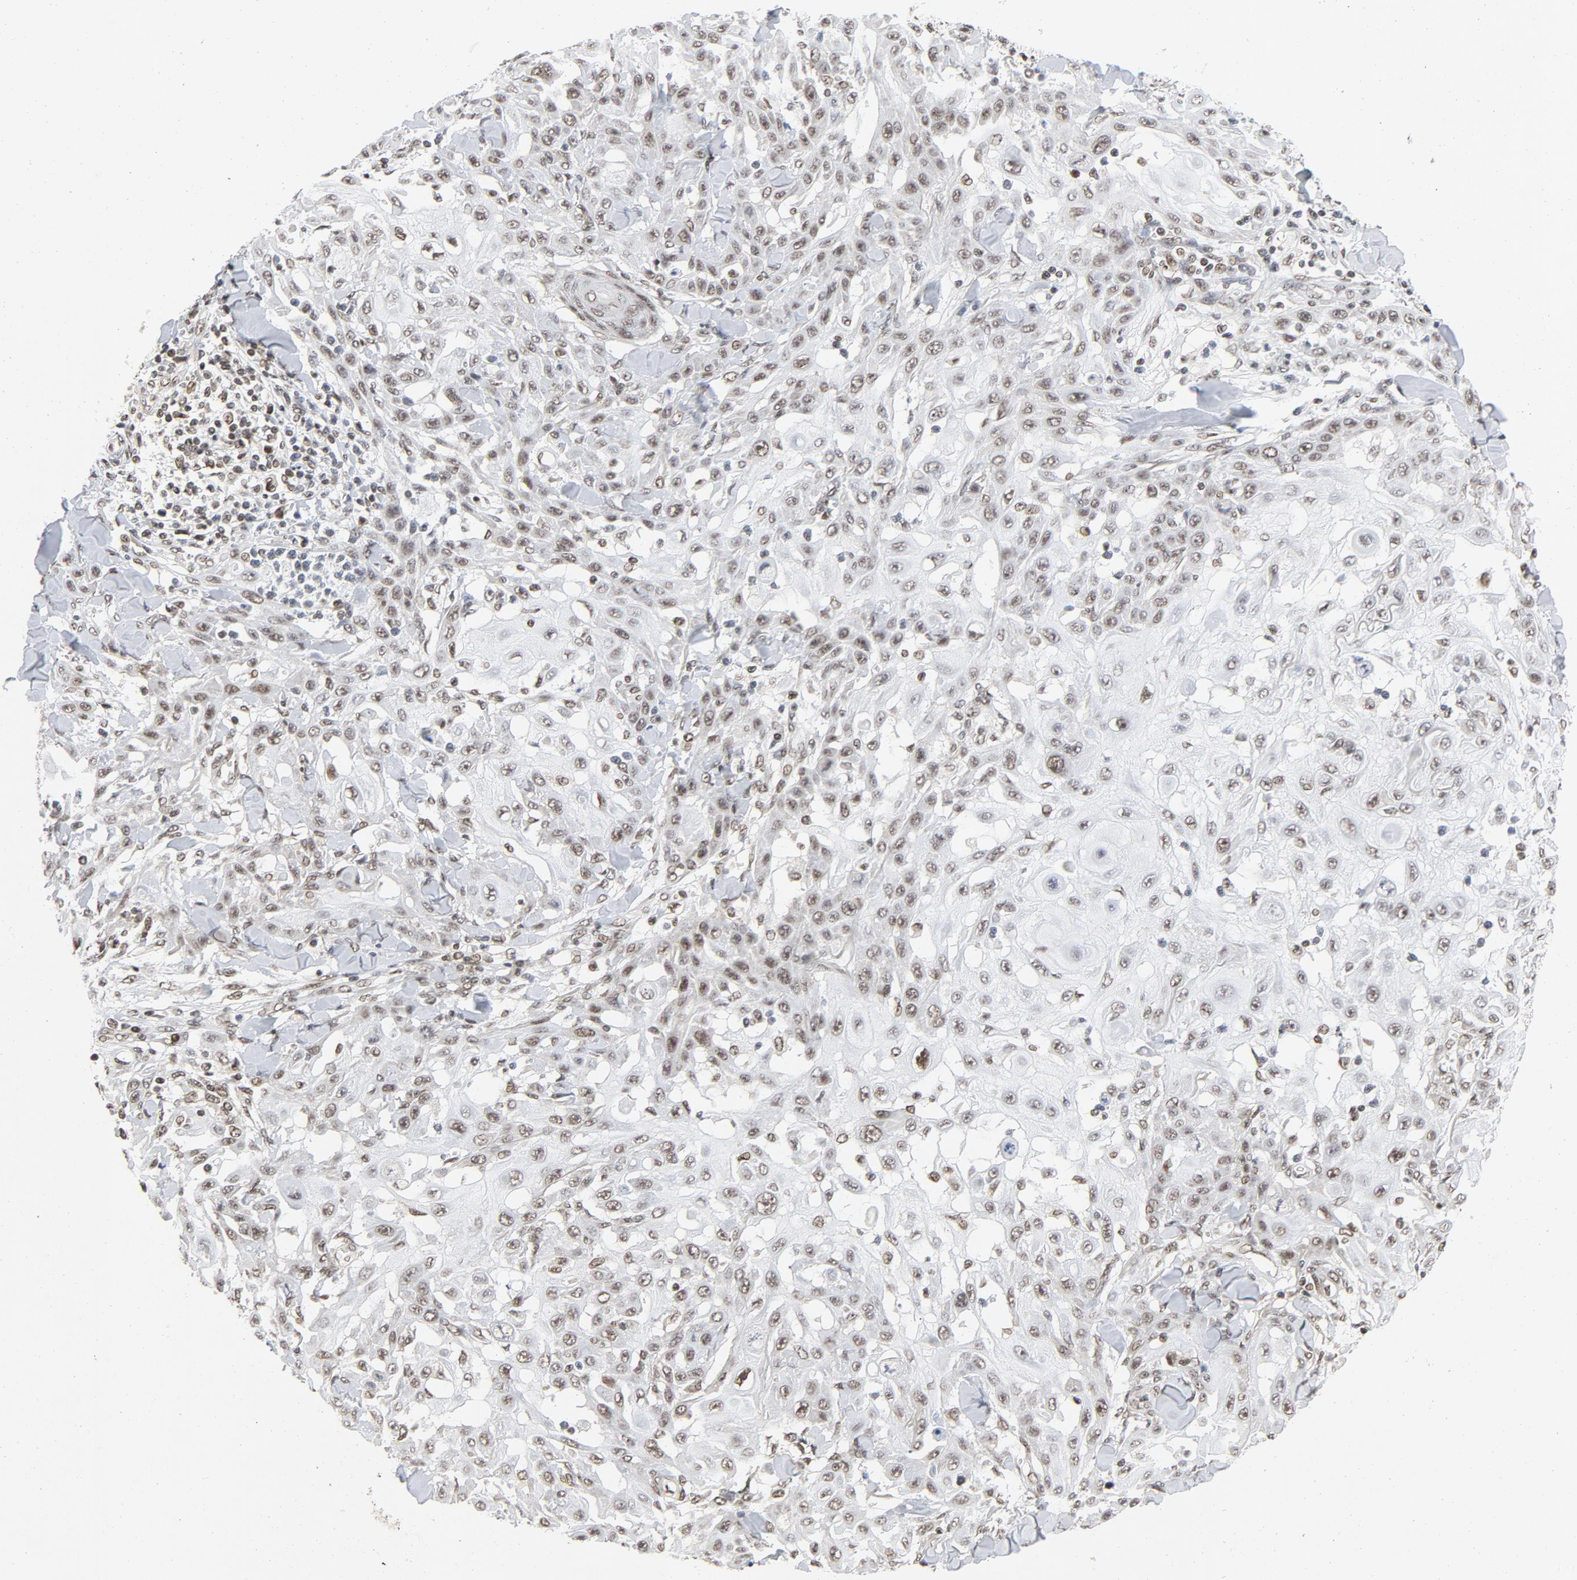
{"staining": {"intensity": "weak", "quantity": ">75%", "location": "nuclear"}, "tissue": "skin cancer", "cell_type": "Tumor cells", "image_type": "cancer", "snomed": [{"axis": "morphology", "description": "Squamous cell carcinoma, NOS"}, {"axis": "topography", "description": "Skin"}], "caption": "Skin squamous cell carcinoma tissue demonstrates weak nuclear staining in approximately >75% of tumor cells, visualized by immunohistochemistry.", "gene": "ERCC1", "patient": {"sex": "male", "age": 24}}